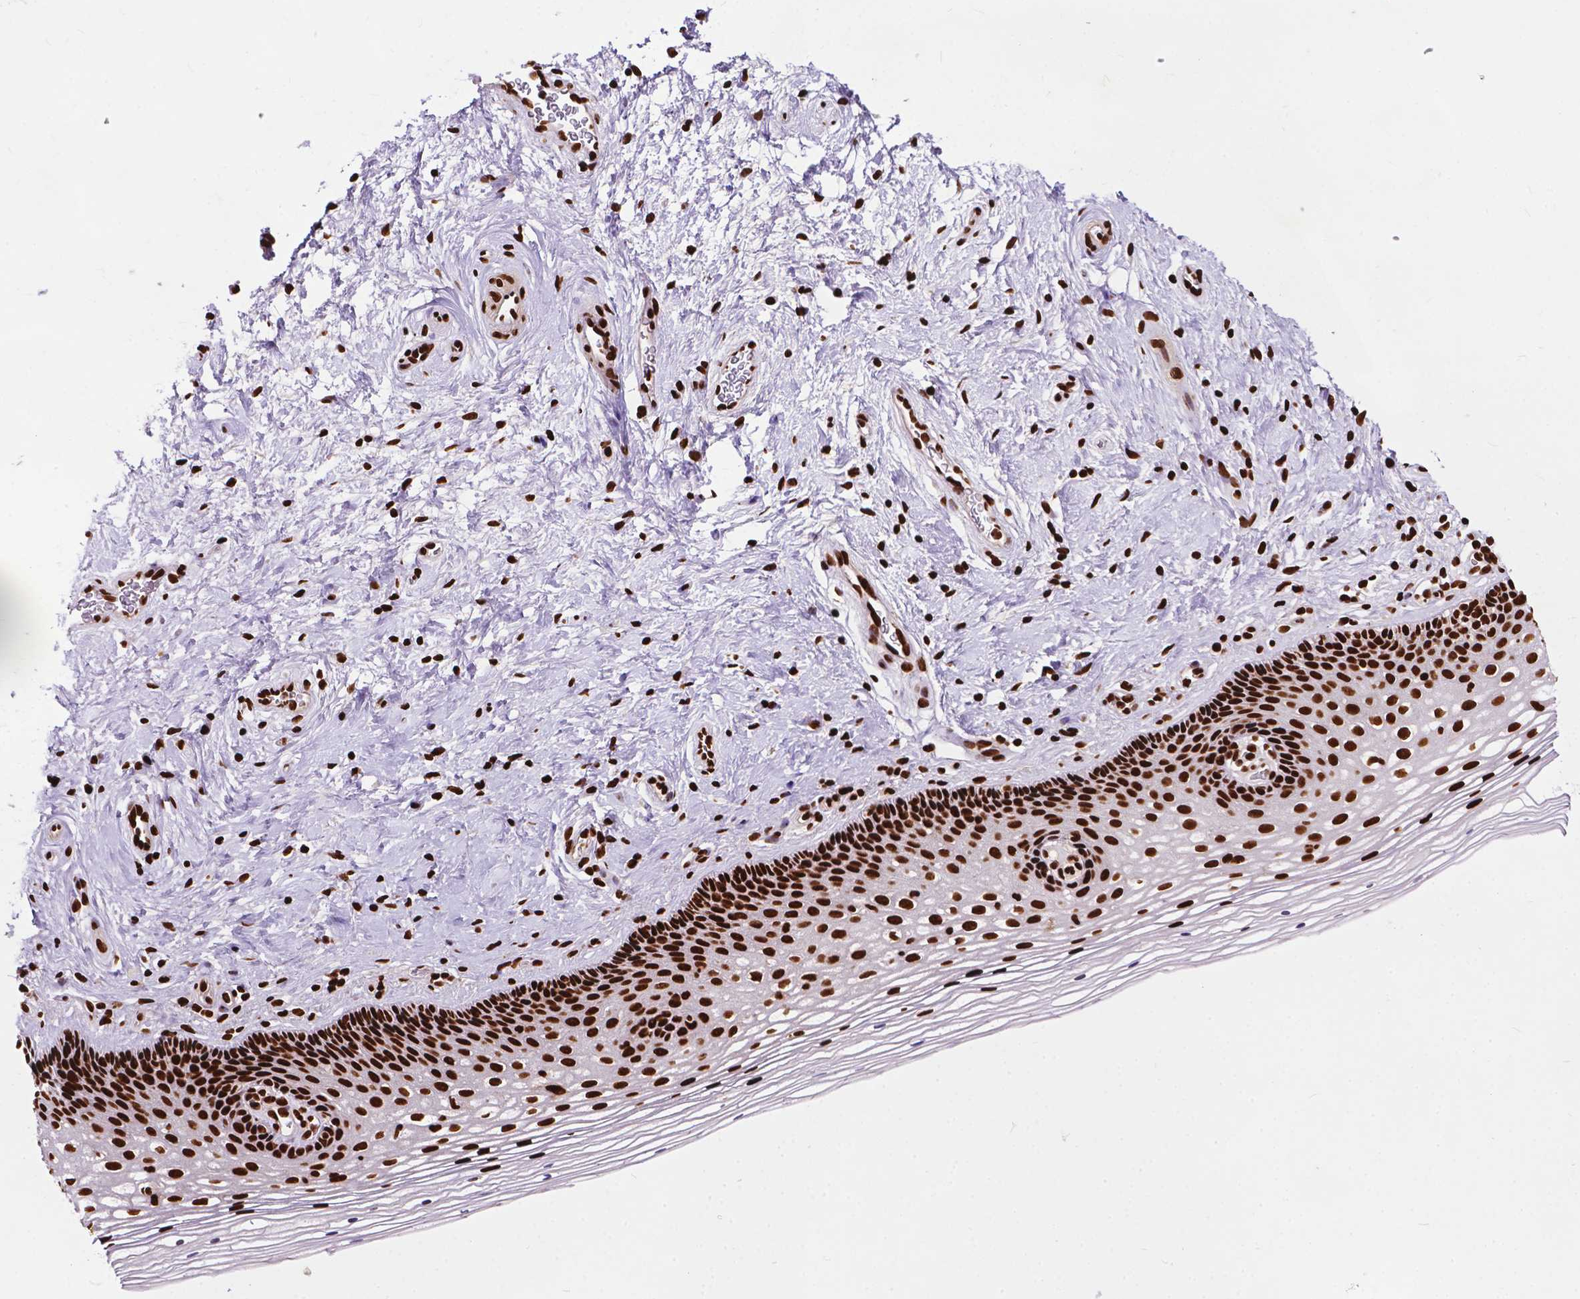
{"staining": {"intensity": "strong", "quantity": ">75%", "location": "nuclear"}, "tissue": "cervix", "cell_type": "Glandular cells", "image_type": "normal", "snomed": [{"axis": "morphology", "description": "Normal tissue, NOS"}, {"axis": "topography", "description": "Cervix"}], "caption": "Glandular cells exhibit high levels of strong nuclear staining in about >75% of cells in normal human cervix. The staining was performed using DAB (3,3'-diaminobenzidine) to visualize the protein expression in brown, while the nuclei were stained in blue with hematoxylin (Magnification: 20x).", "gene": "SMIM5", "patient": {"sex": "female", "age": 34}}